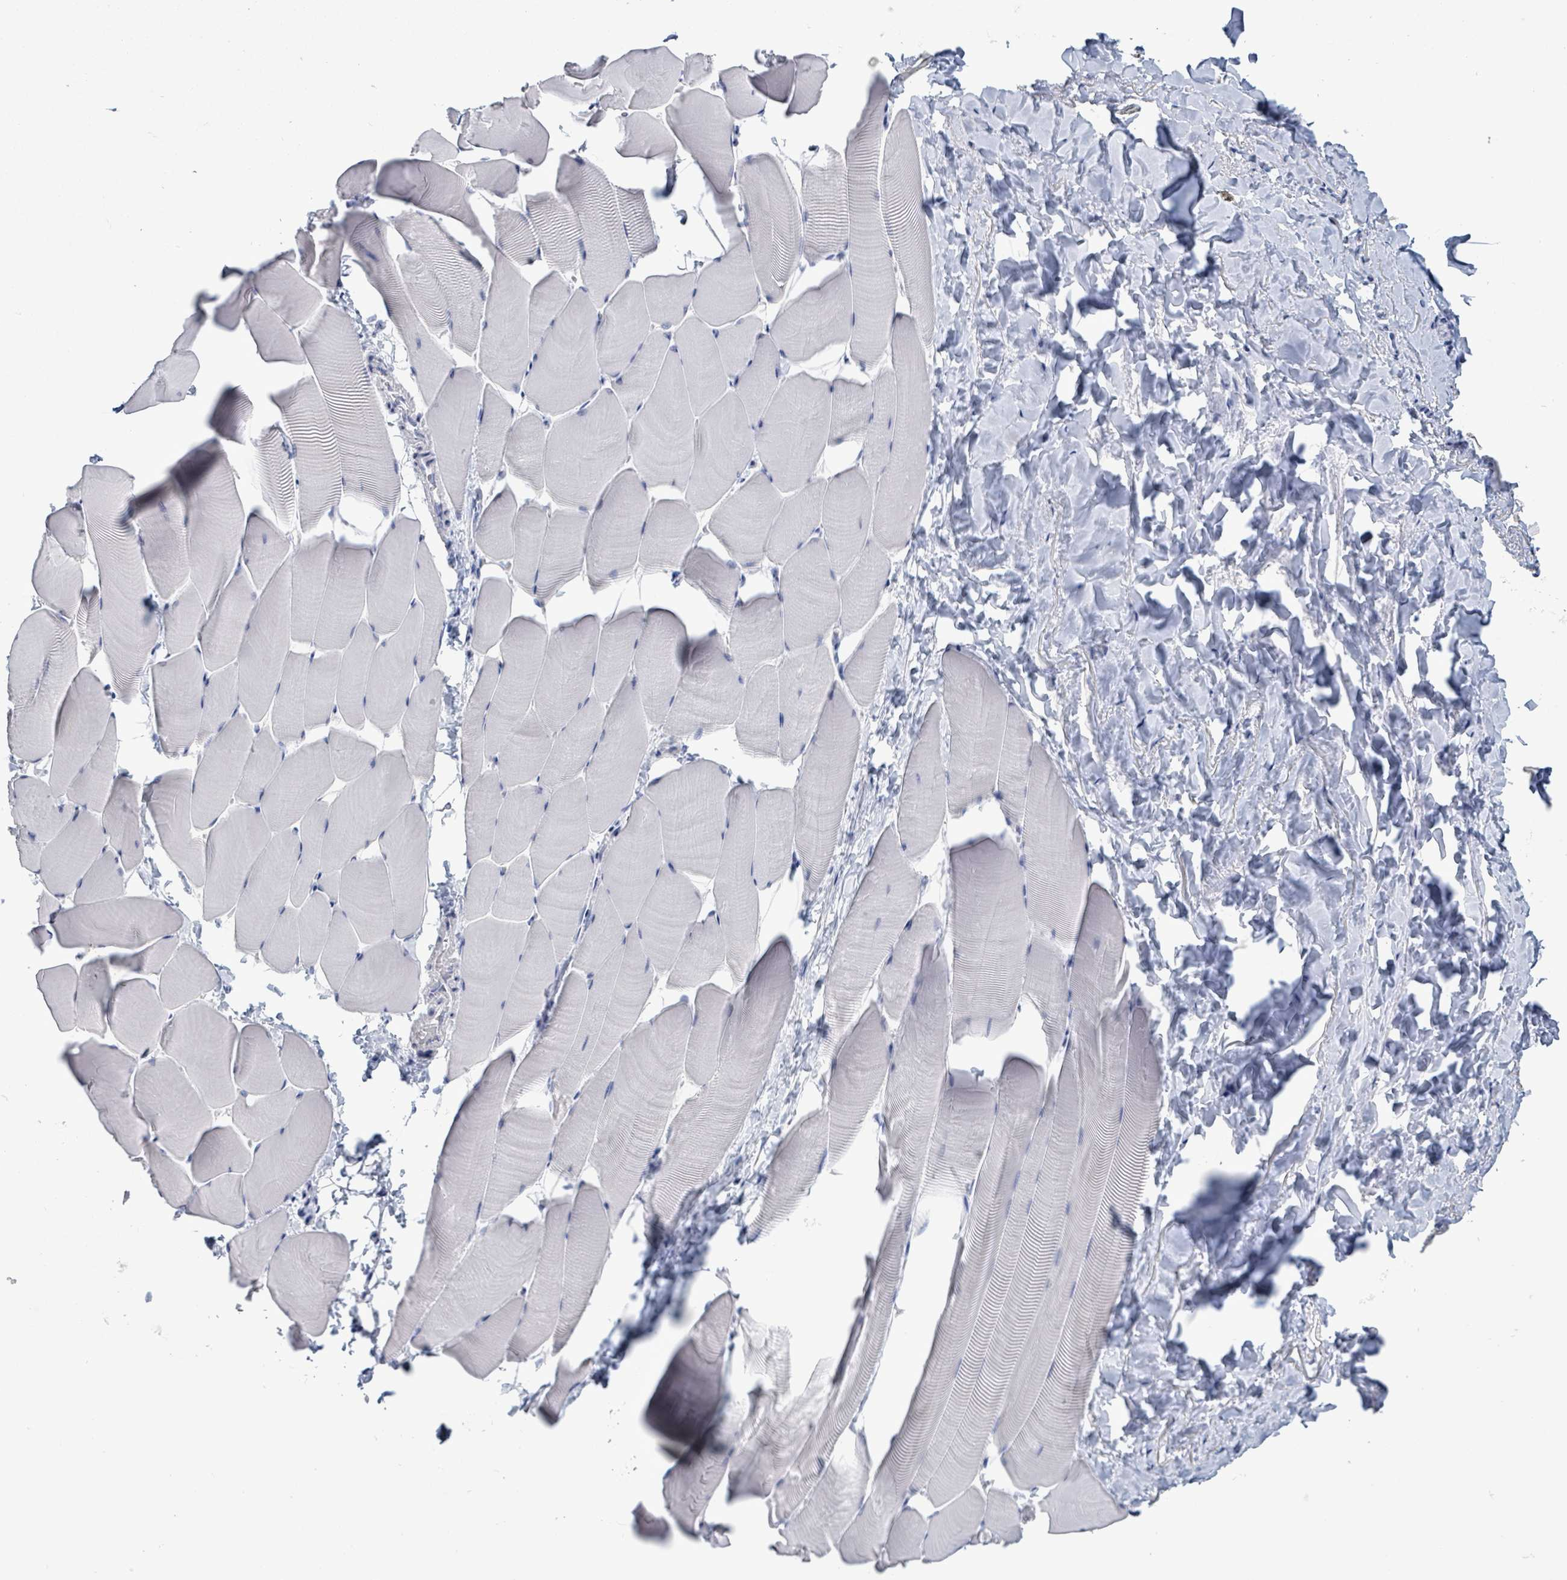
{"staining": {"intensity": "negative", "quantity": "none", "location": "none"}, "tissue": "skeletal muscle", "cell_type": "Myocytes", "image_type": "normal", "snomed": [{"axis": "morphology", "description": "Normal tissue, NOS"}, {"axis": "topography", "description": "Skeletal muscle"}], "caption": "Myocytes are negative for brown protein staining in unremarkable skeletal muscle. The staining was performed using DAB to visualize the protein expression in brown, while the nuclei were stained in blue with hematoxylin (Magnification: 20x).", "gene": "NKX2", "patient": {"sex": "male", "age": 25}}